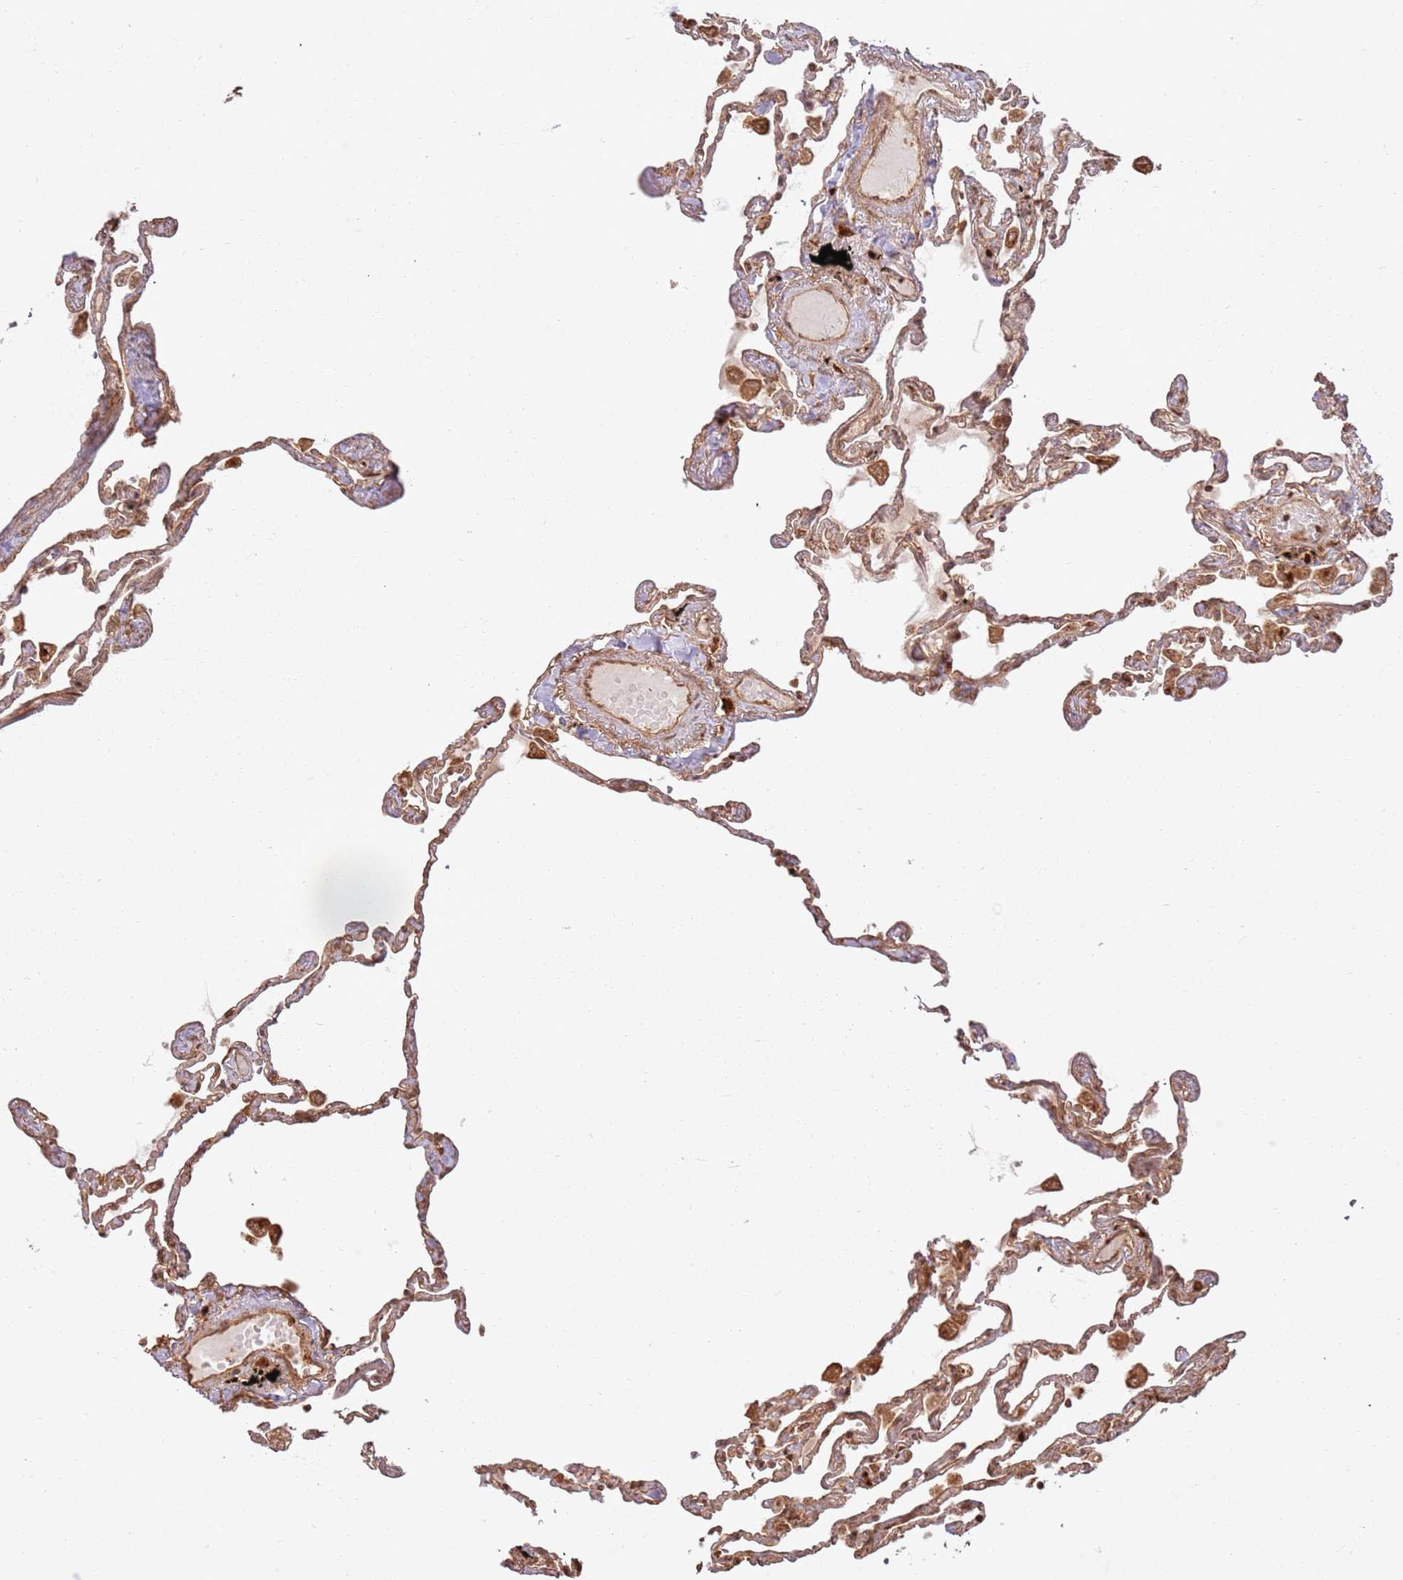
{"staining": {"intensity": "moderate", "quantity": ">75%", "location": "cytoplasmic/membranous,nuclear"}, "tissue": "lung", "cell_type": "Alveolar cells", "image_type": "normal", "snomed": [{"axis": "morphology", "description": "Normal tissue, NOS"}, {"axis": "topography", "description": "Lung"}], "caption": "There is medium levels of moderate cytoplasmic/membranous,nuclear staining in alveolar cells of normal lung, as demonstrated by immunohistochemical staining (brown color).", "gene": "TBC1D13", "patient": {"sex": "female", "age": 67}}